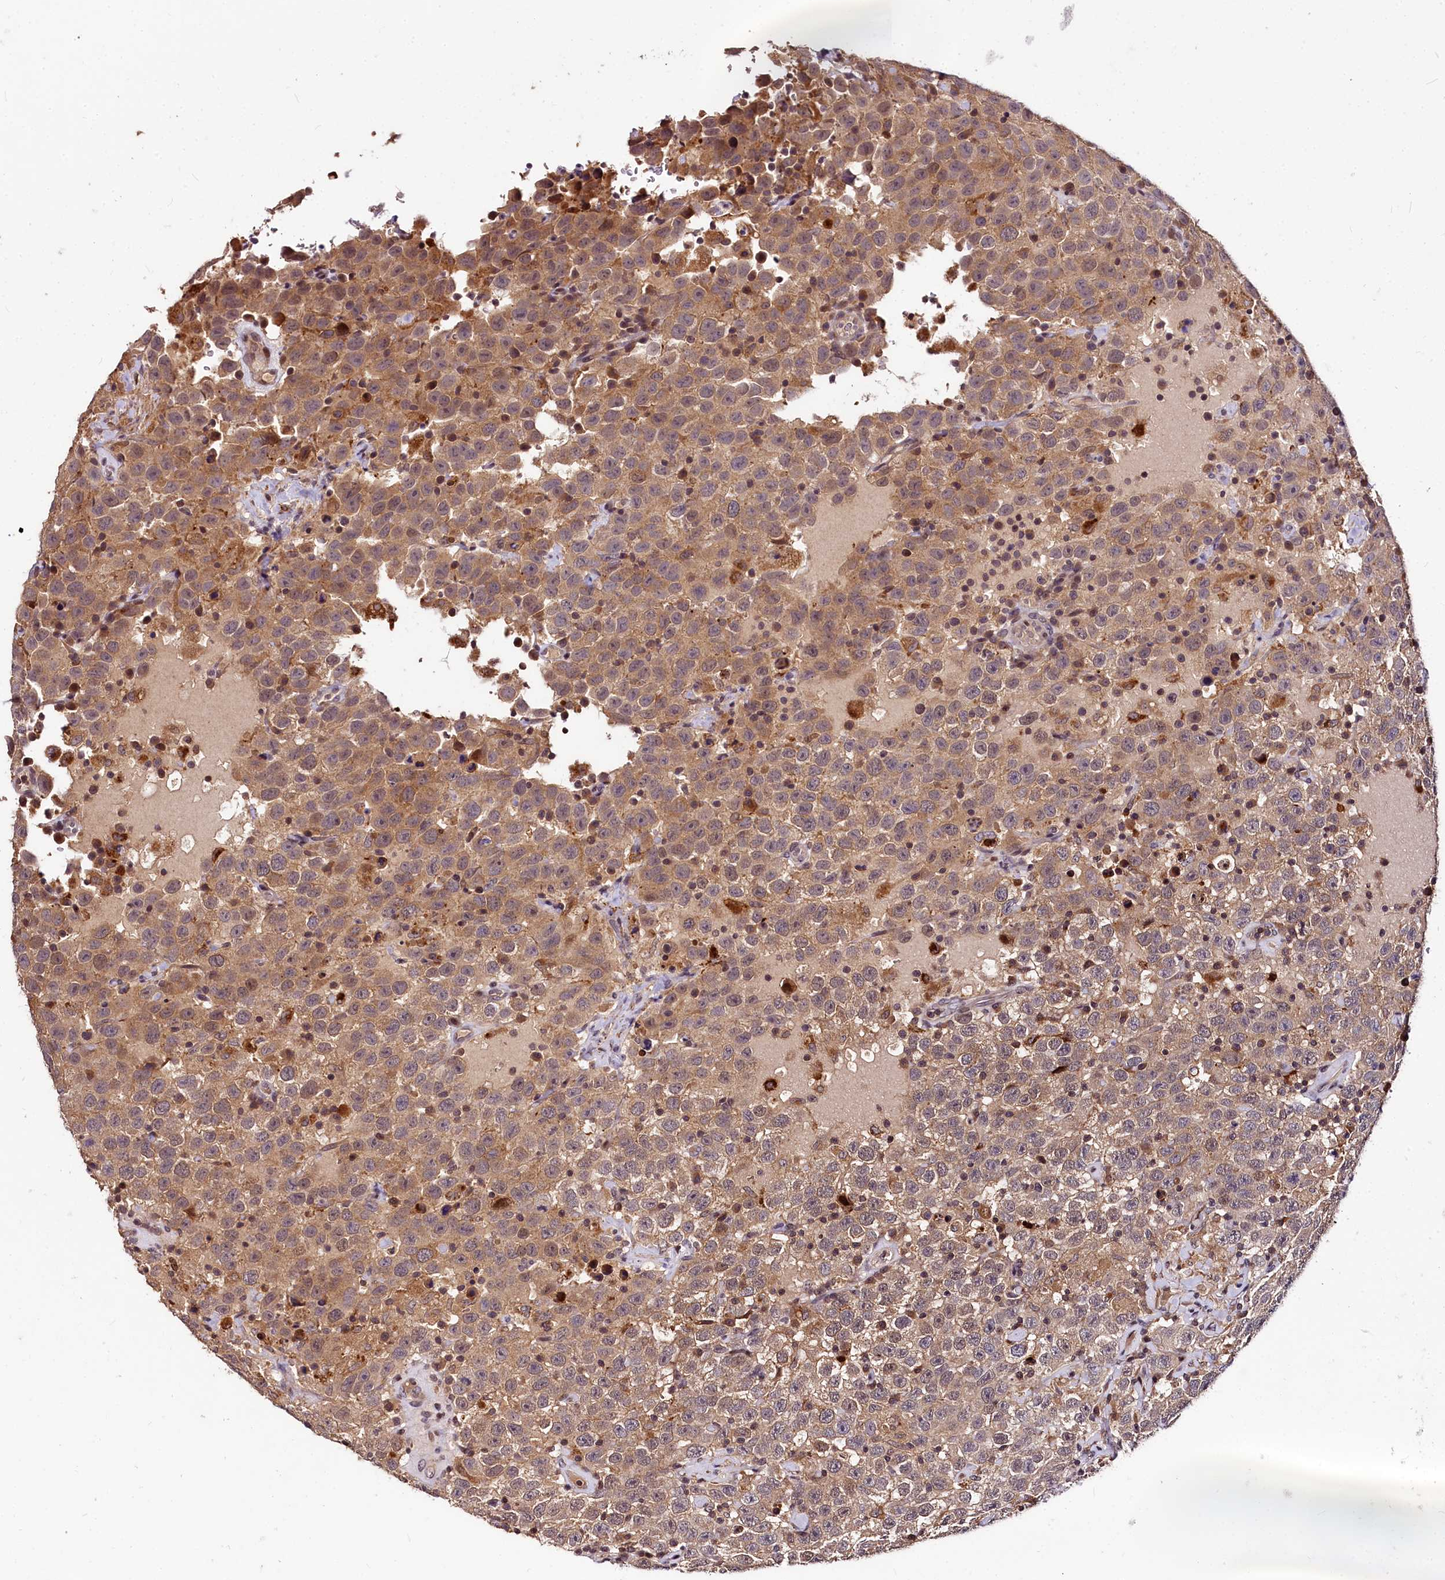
{"staining": {"intensity": "moderate", "quantity": ">75%", "location": "cytoplasmic/membranous"}, "tissue": "testis cancer", "cell_type": "Tumor cells", "image_type": "cancer", "snomed": [{"axis": "morphology", "description": "Seminoma, NOS"}, {"axis": "topography", "description": "Testis"}], "caption": "Protein staining shows moderate cytoplasmic/membranous staining in about >75% of tumor cells in testis cancer.", "gene": "ATG101", "patient": {"sex": "male", "age": 41}}